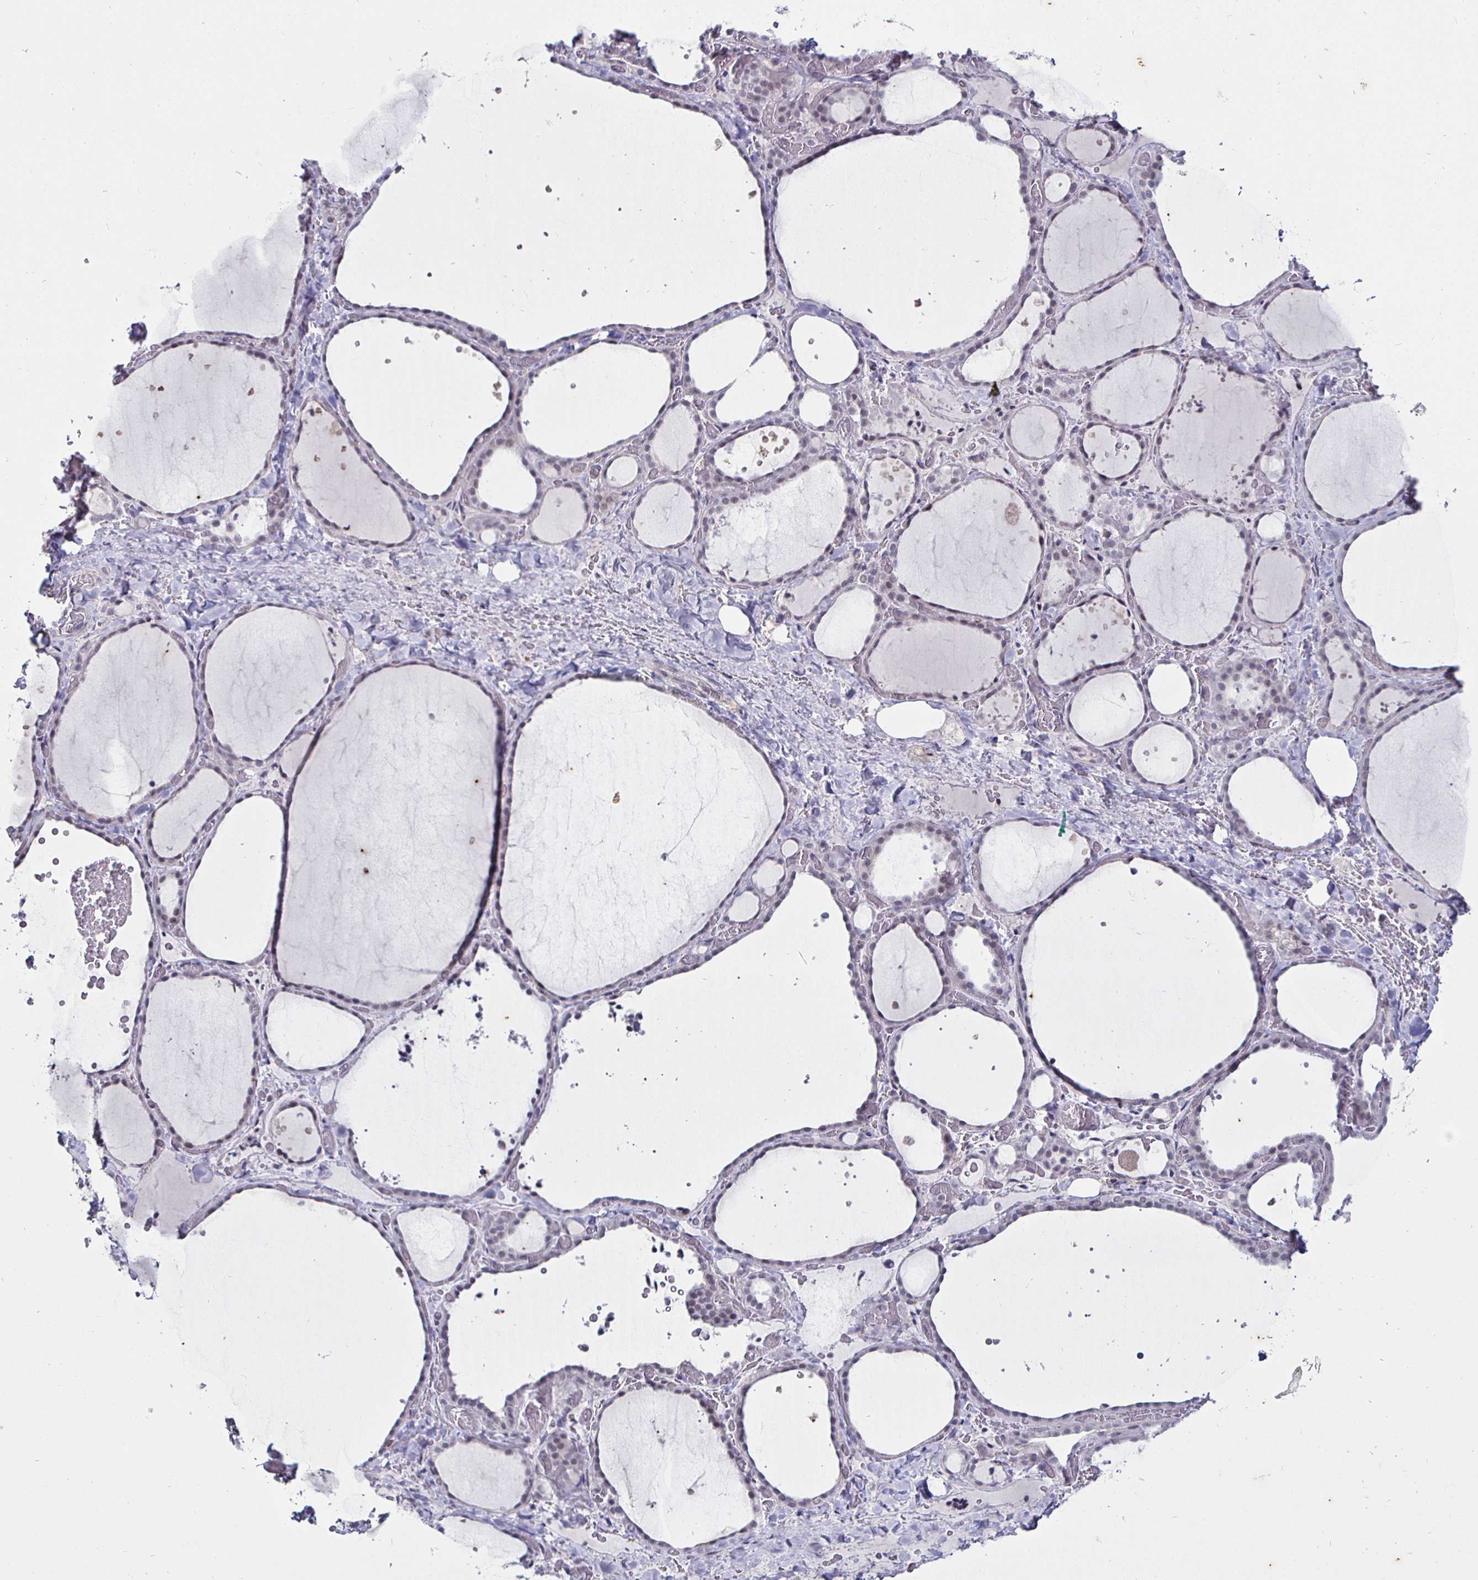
{"staining": {"intensity": "weak", "quantity": "<25%", "location": "nuclear"}, "tissue": "thyroid gland", "cell_type": "Glandular cells", "image_type": "normal", "snomed": [{"axis": "morphology", "description": "Normal tissue, NOS"}, {"axis": "topography", "description": "Thyroid gland"}], "caption": "IHC micrograph of unremarkable thyroid gland stained for a protein (brown), which shows no expression in glandular cells.", "gene": "MLH1", "patient": {"sex": "female", "age": 36}}